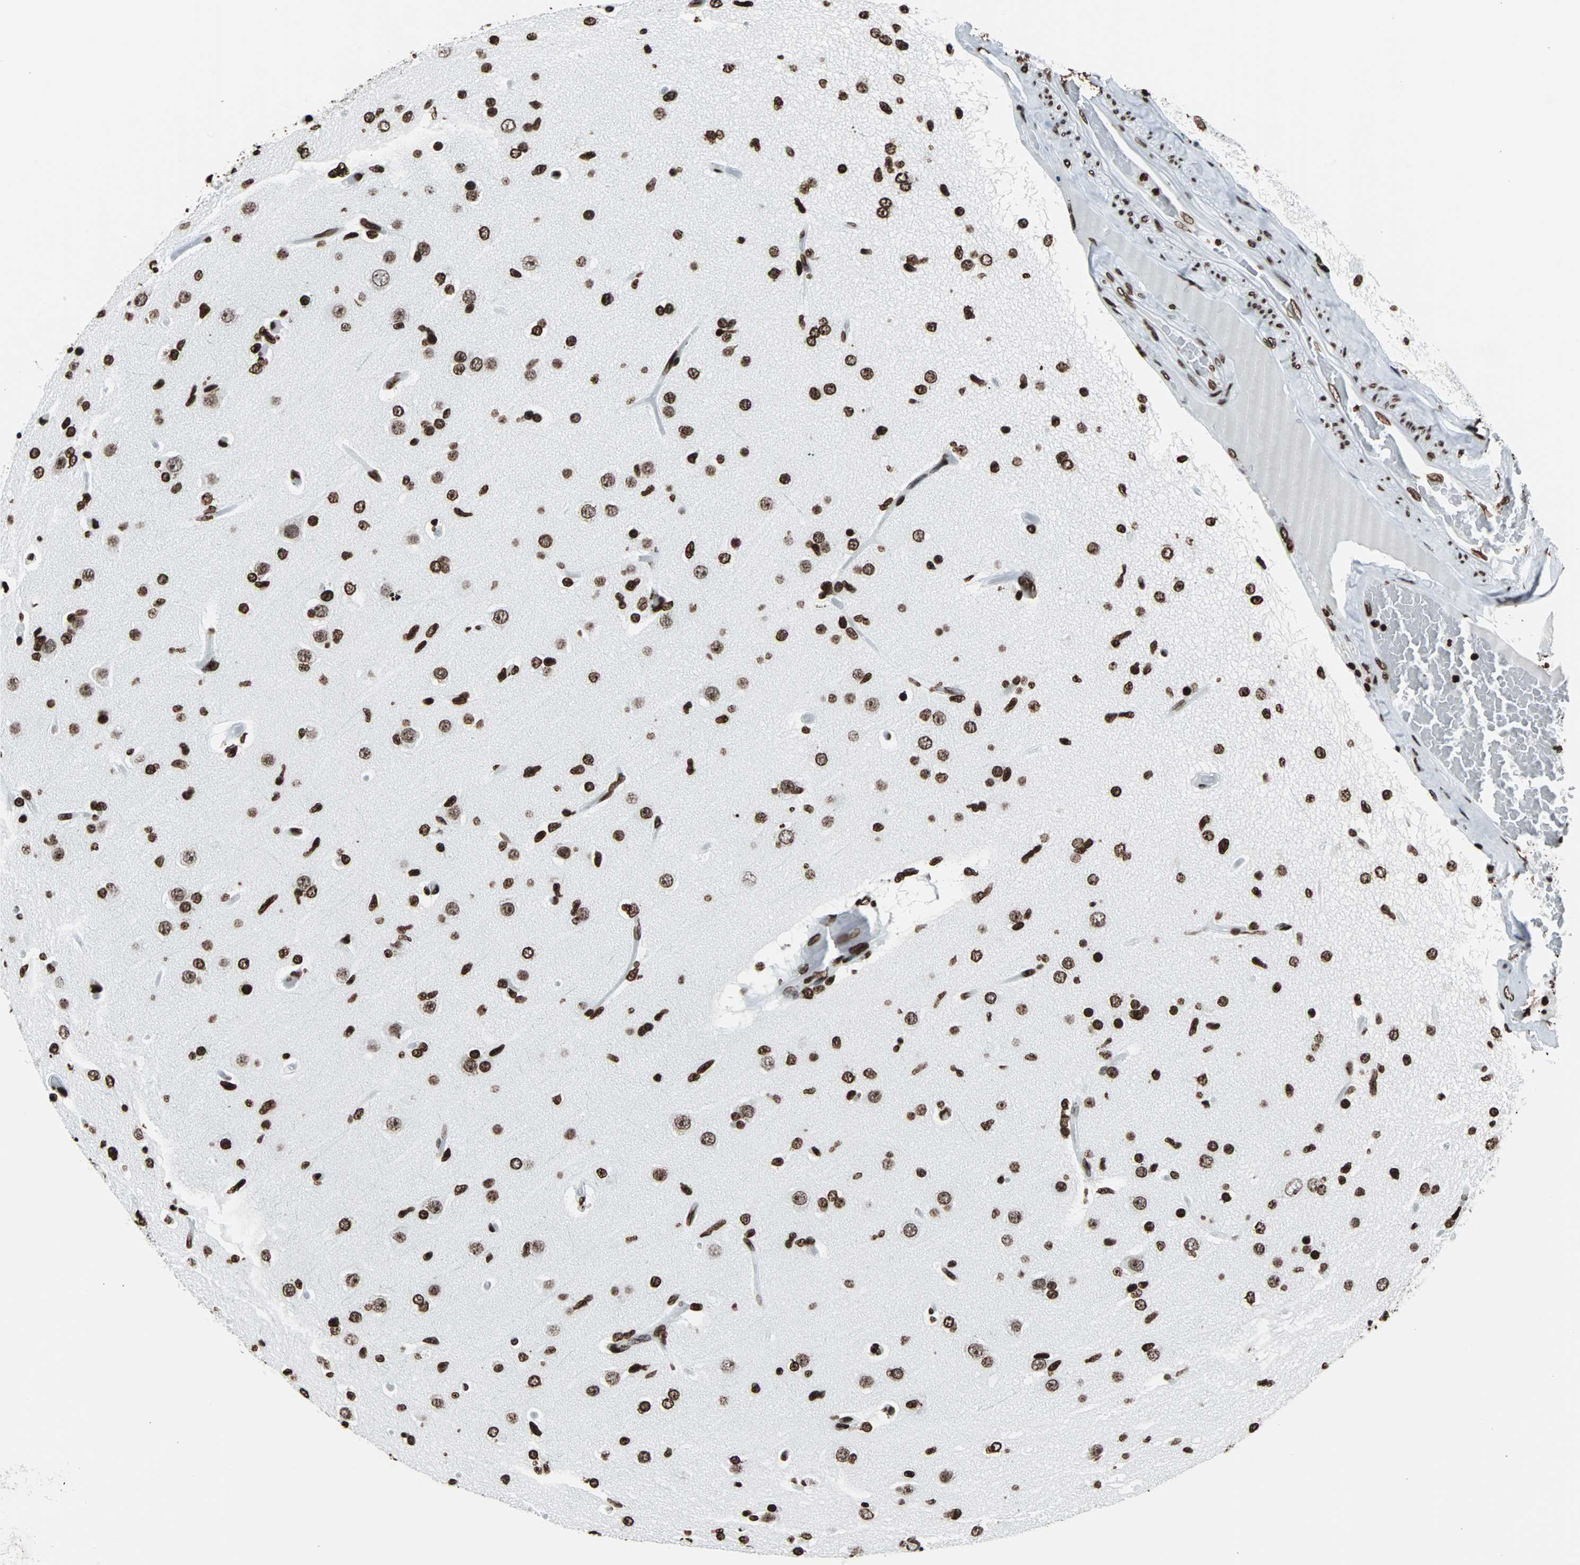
{"staining": {"intensity": "strong", "quantity": ">75%", "location": "nuclear"}, "tissue": "glioma", "cell_type": "Tumor cells", "image_type": "cancer", "snomed": [{"axis": "morphology", "description": "Glioma, malignant, High grade"}, {"axis": "topography", "description": "Brain"}], "caption": "Brown immunohistochemical staining in human glioma exhibits strong nuclear staining in approximately >75% of tumor cells.", "gene": "H2BC18", "patient": {"sex": "male", "age": 33}}